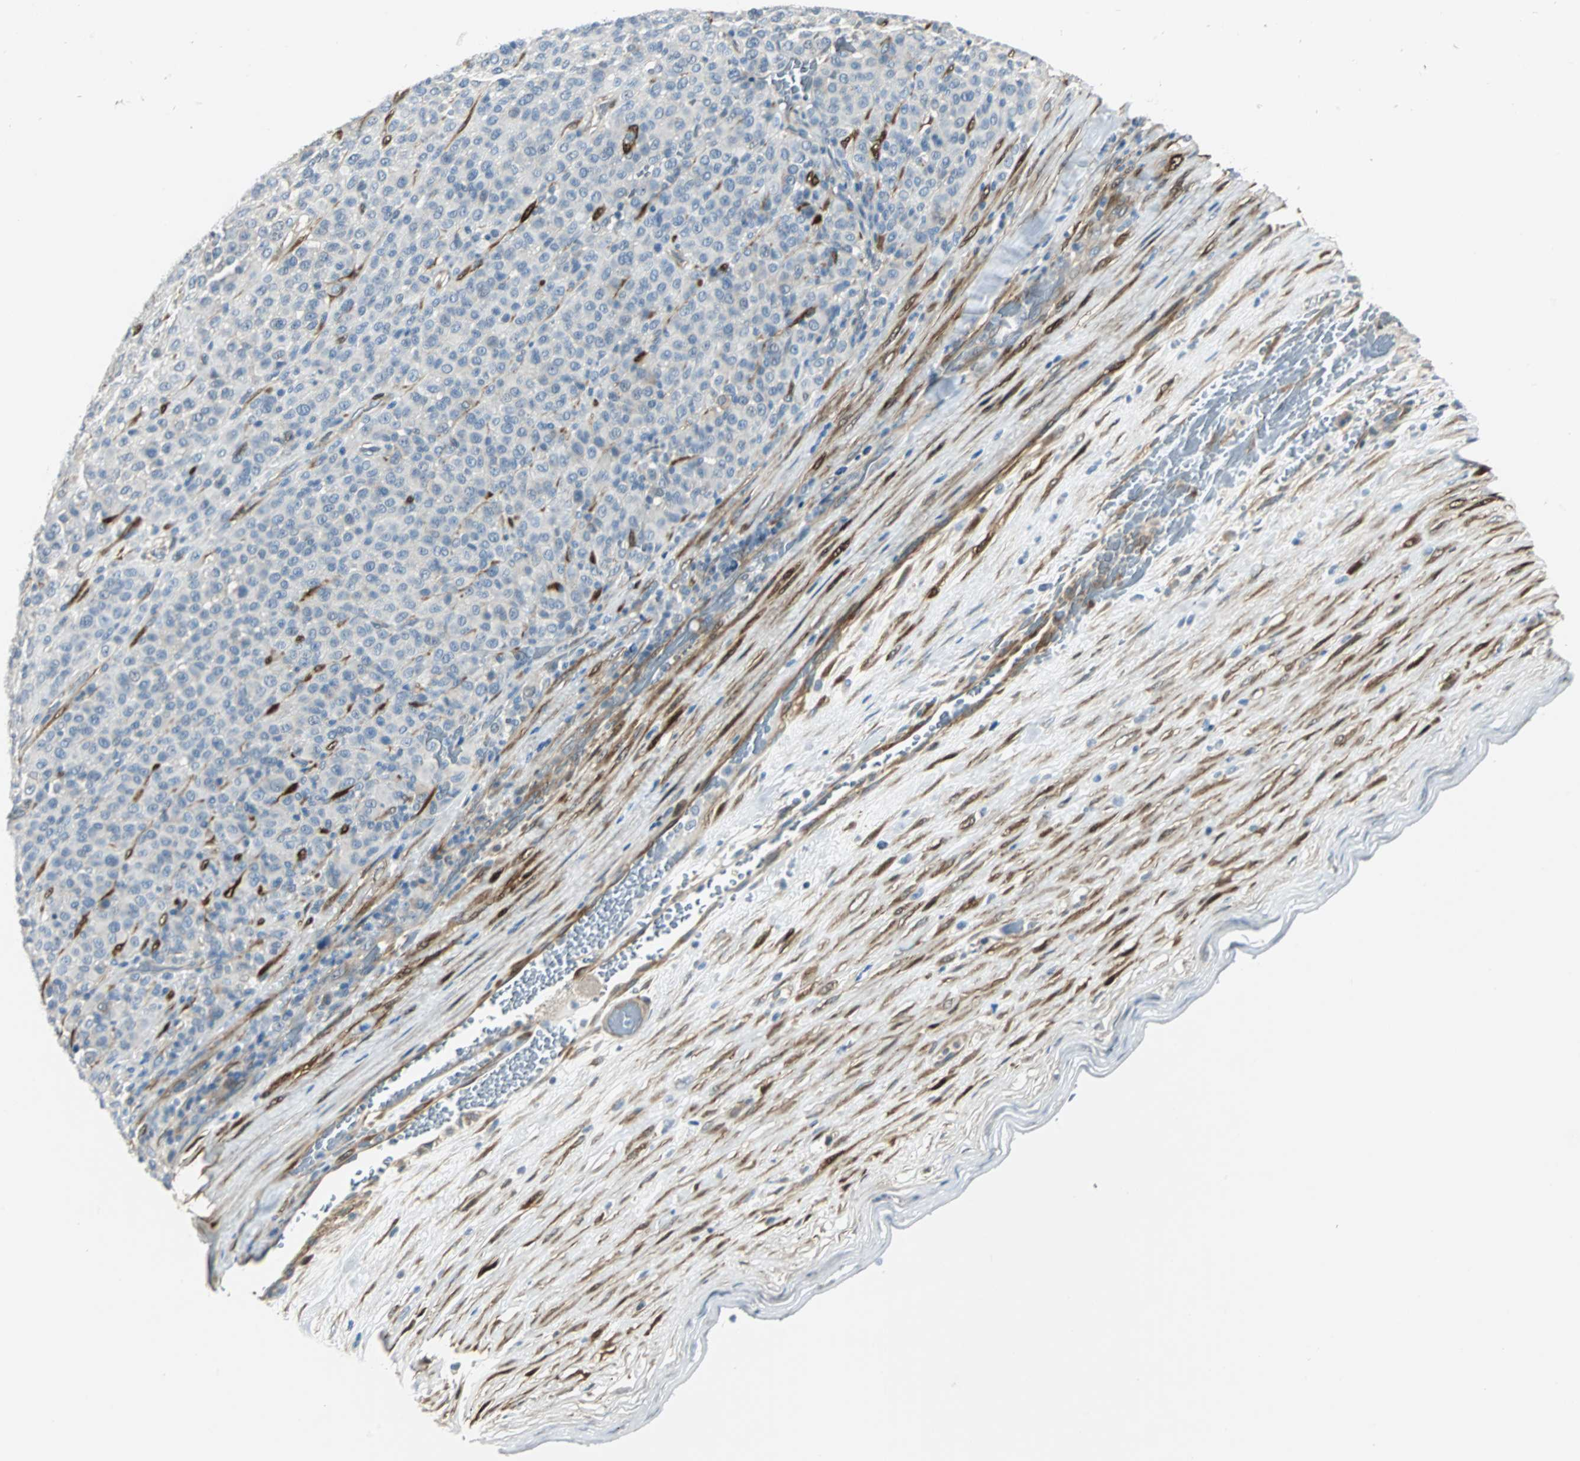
{"staining": {"intensity": "negative", "quantity": "none", "location": "none"}, "tissue": "melanoma", "cell_type": "Tumor cells", "image_type": "cancer", "snomed": [{"axis": "morphology", "description": "Malignant melanoma, Metastatic site"}, {"axis": "topography", "description": "Pancreas"}], "caption": "Human melanoma stained for a protein using IHC shows no staining in tumor cells.", "gene": "FHL2", "patient": {"sex": "female", "age": 30}}